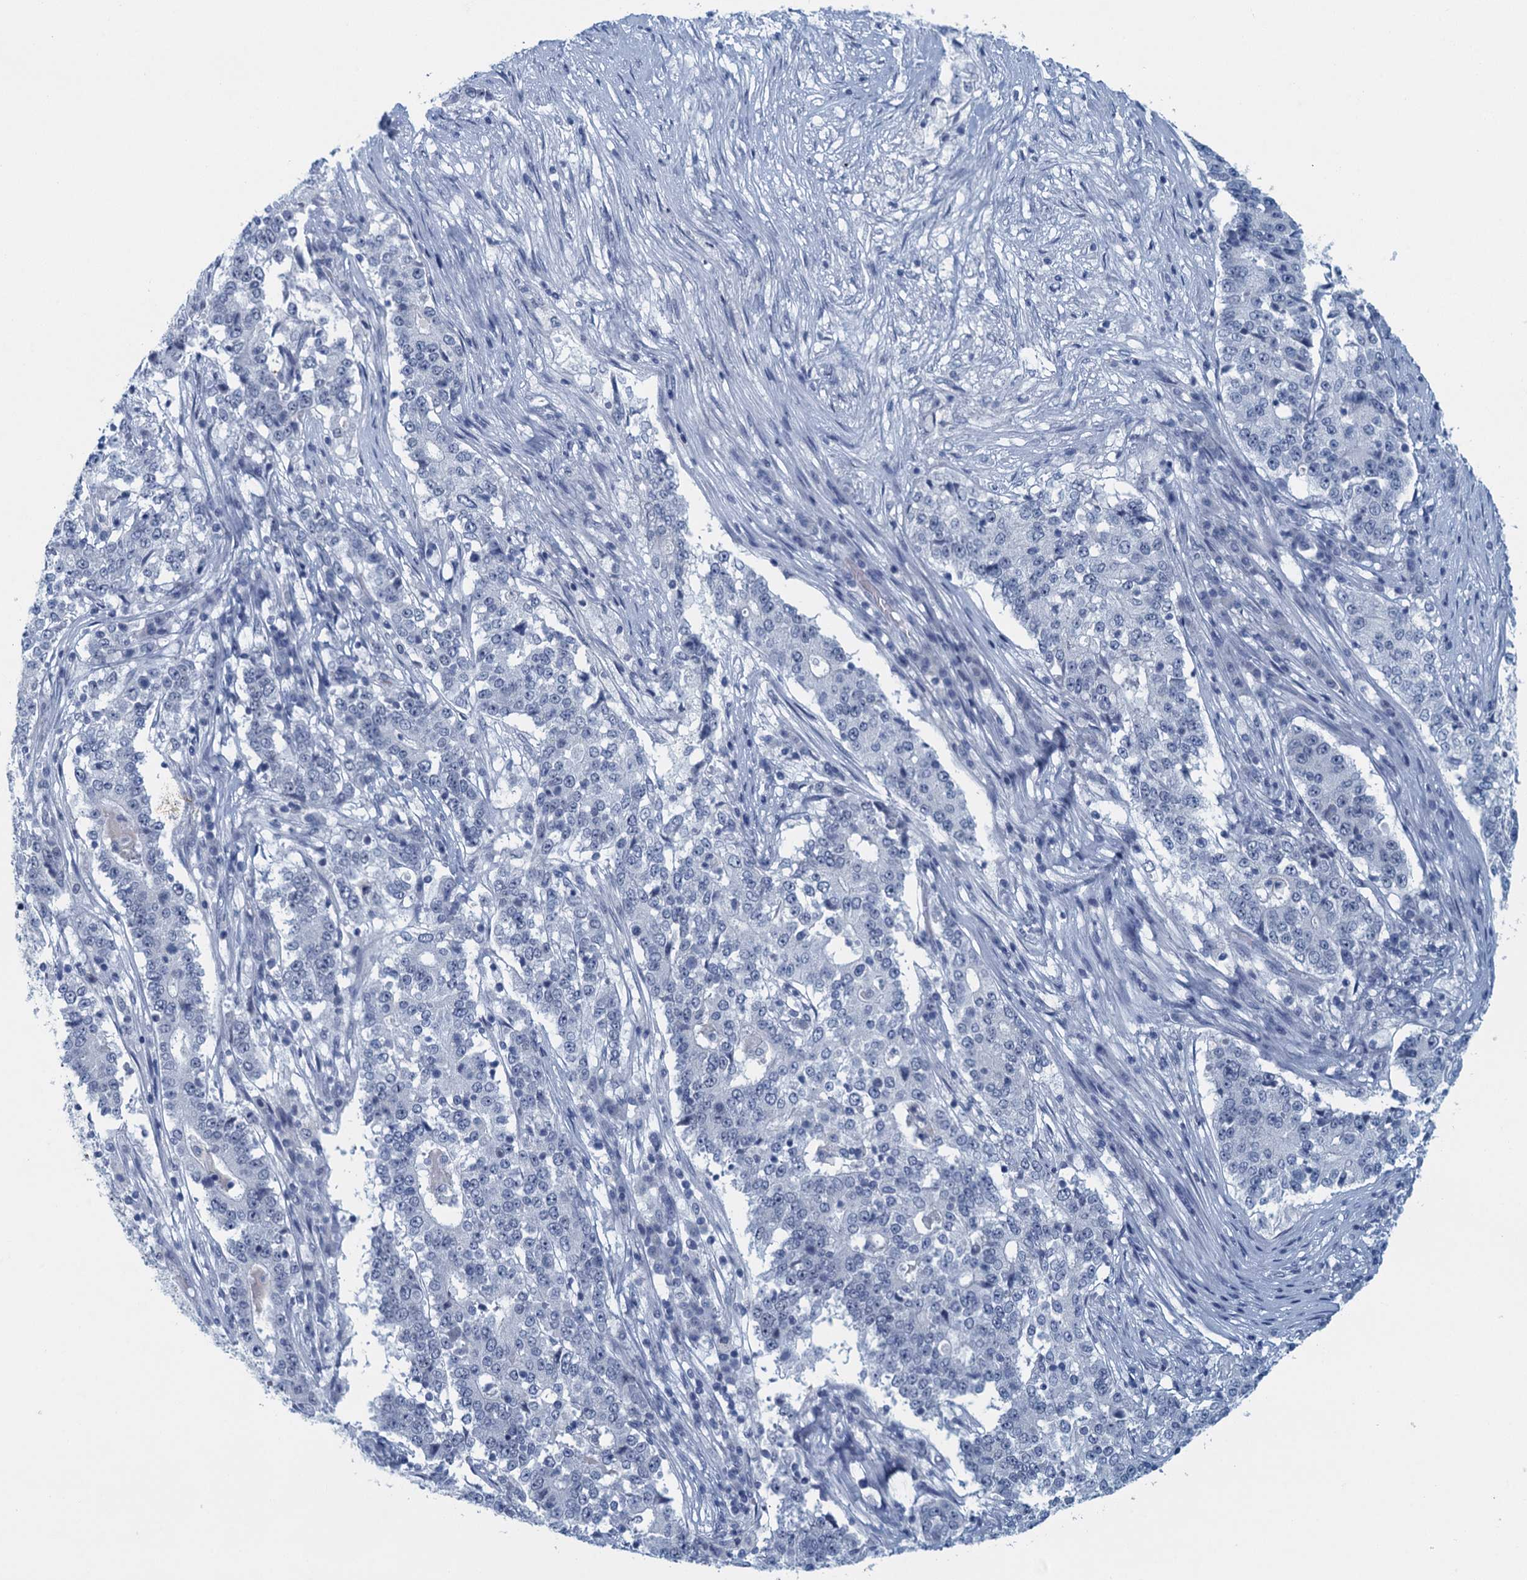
{"staining": {"intensity": "negative", "quantity": "none", "location": "none"}, "tissue": "stomach cancer", "cell_type": "Tumor cells", "image_type": "cancer", "snomed": [{"axis": "morphology", "description": "Adenocarcinoma, NOS"}, {"axis": "topography", "description": "Stomach"}], "caption": "Adenocarcinoma (stomach) stained for a protein using immunohistochemistry demonstrates no positivity tumor cells.", "gene": "ENSG00000131152", "patient": {"sex": "male", "age": 59}}